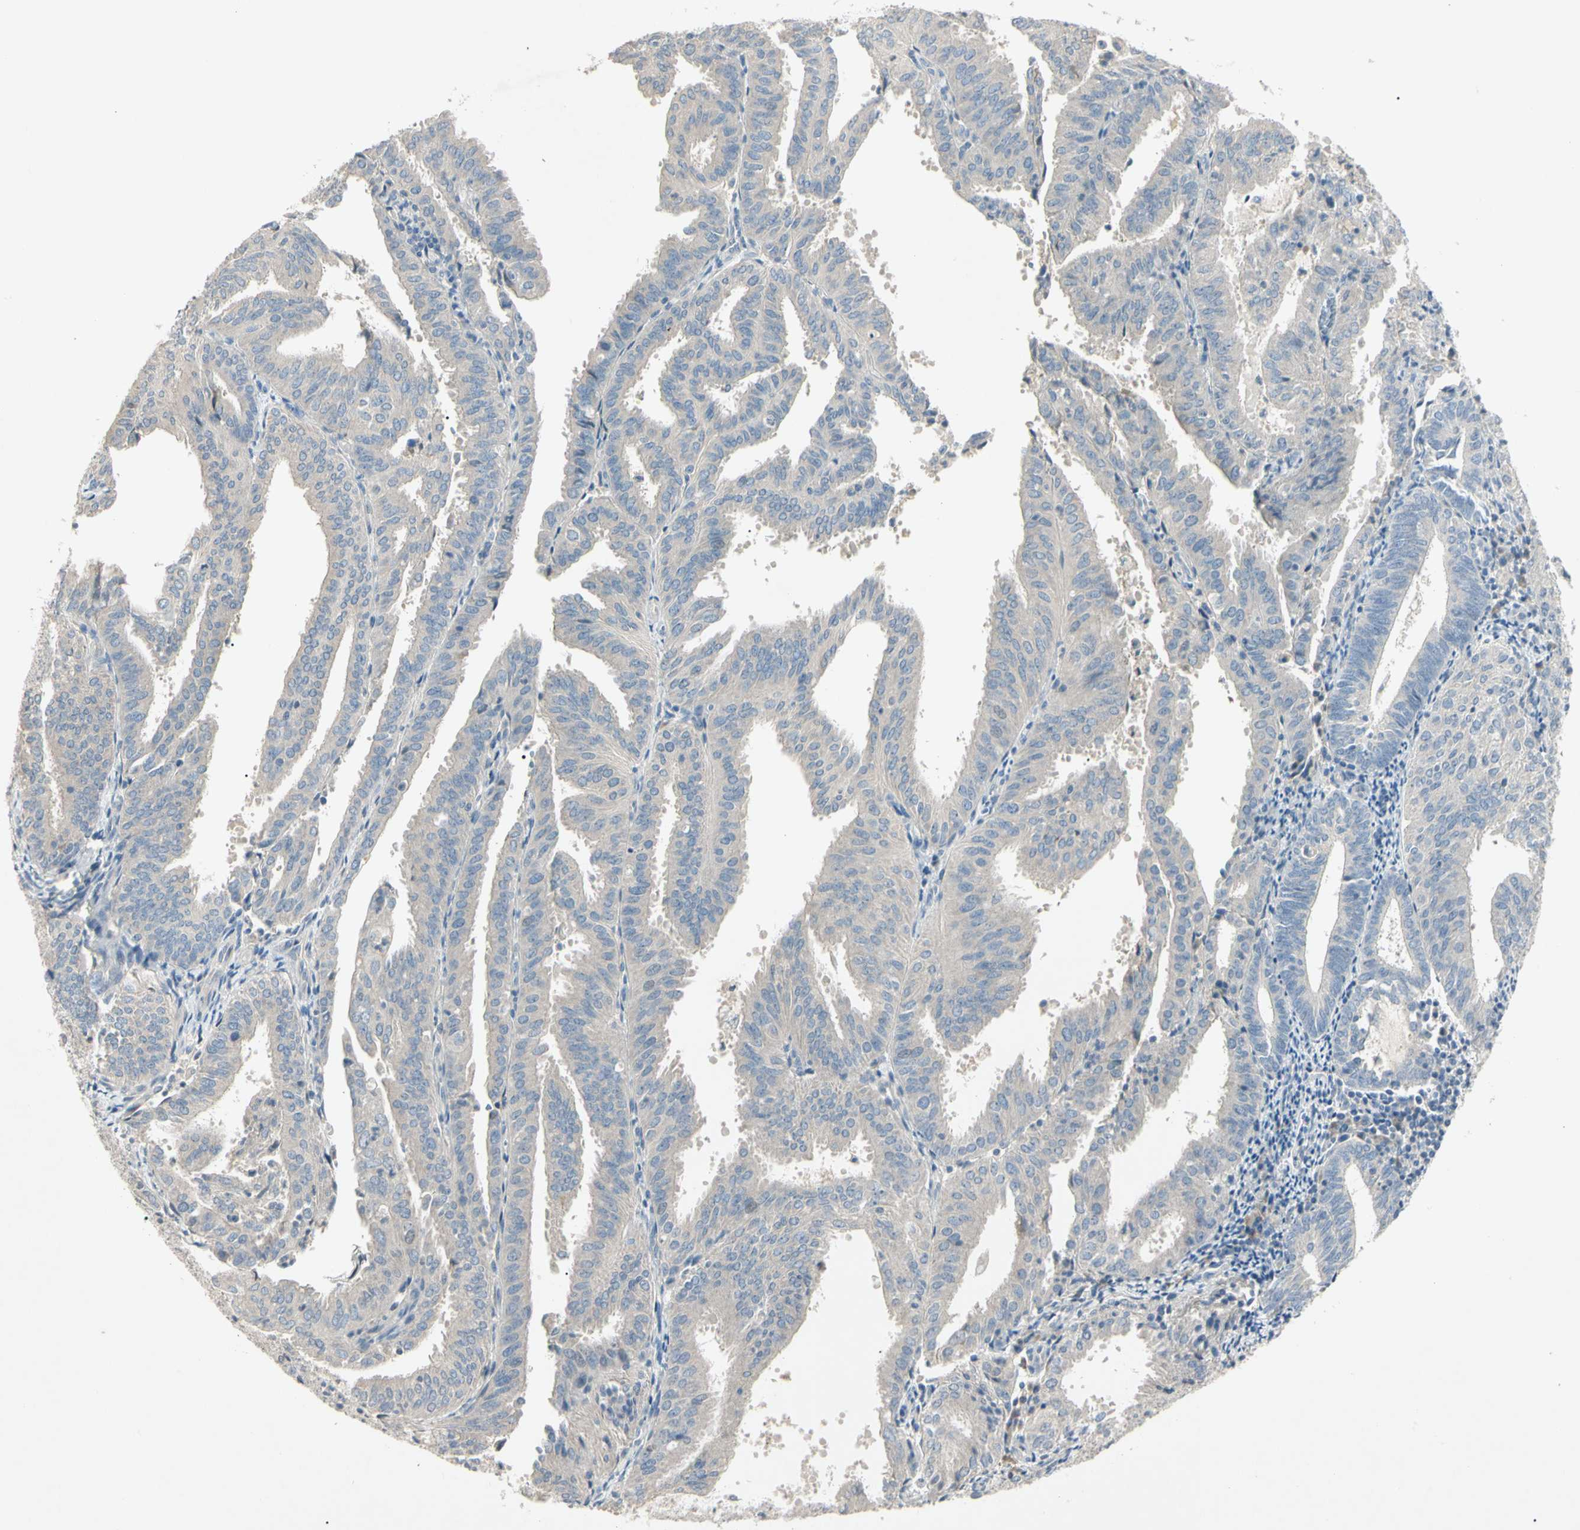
{"staining": {"intensity": "negative", "quantity": "none", "location": "none"}, "tissue": "endometrial cancer", "cell_type": "Tumor cells", "image_type": "cancer", "snomed": [{"axis": "morphology", "description": "Adenocarcinoma, NOS"}, {"axis": "topography", "description": "Uterus"}], "caption": "Protein analysis of endometrial cancer exhibits no significant positivity in tumor cells.", "gene": "PRSS21", "patient": {"sex": "female", "age": 60}}